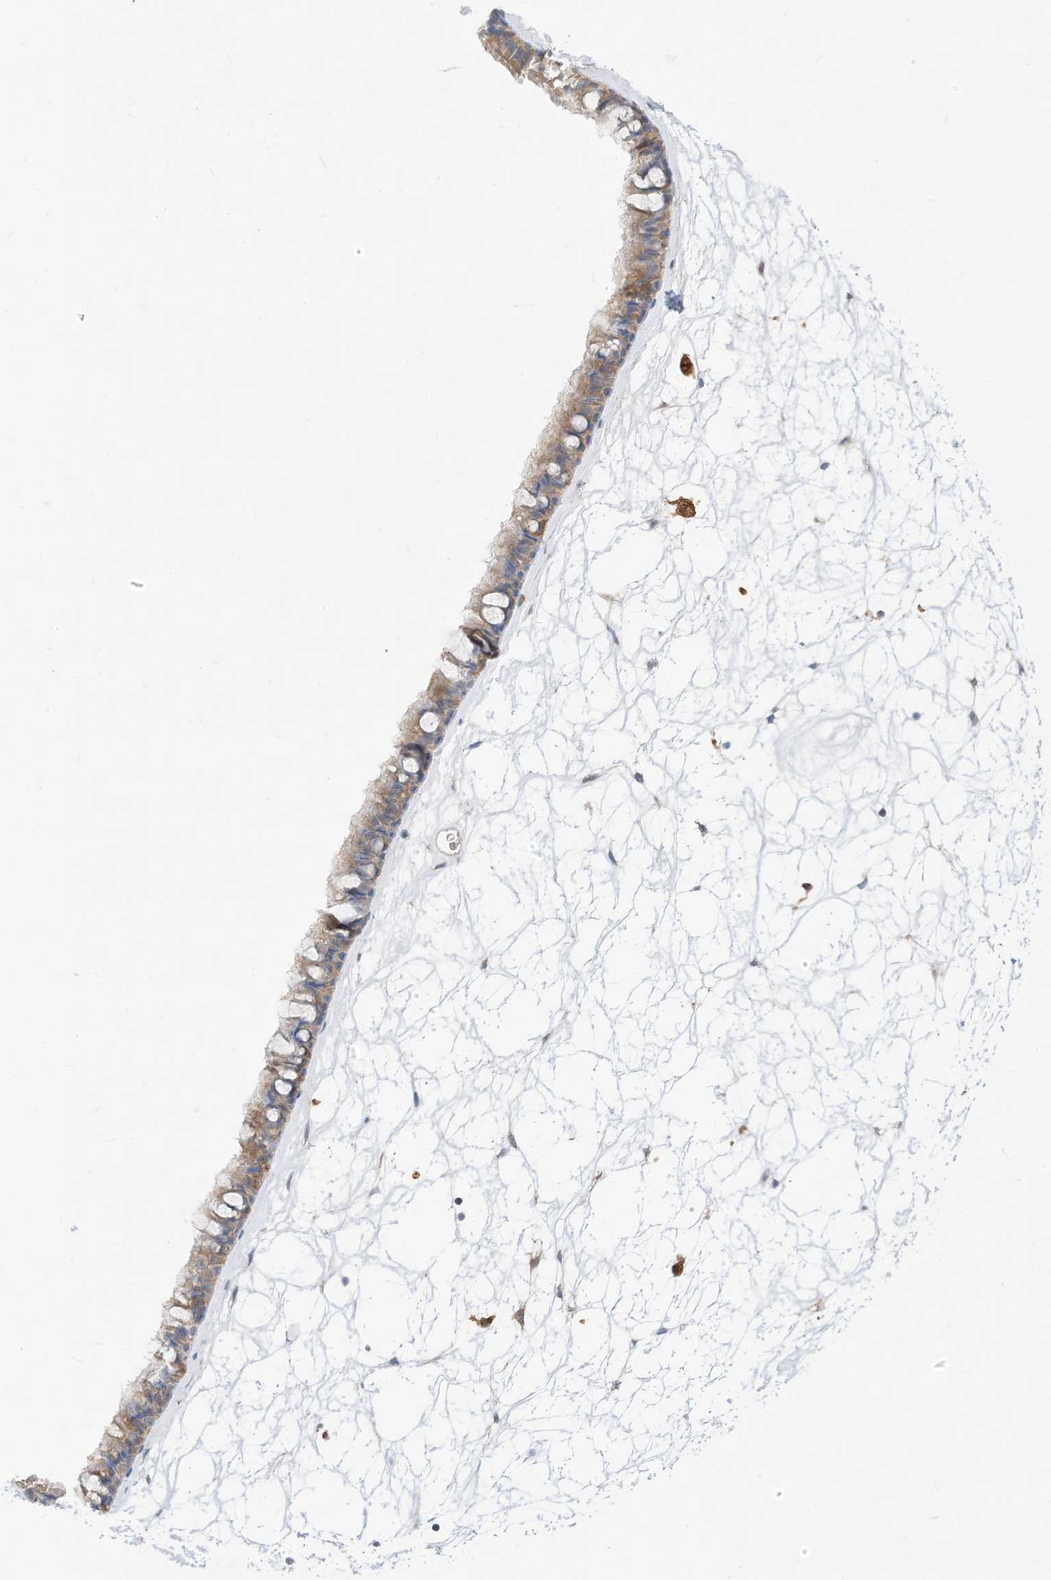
{"staining": {"intensity": "weak", "quantity": ">75%", "location": "cytoplasmic/membranous"}, "tissue": "nasopharynx", "cell_type": "Respiratory epithelial cells", "image_type": "normal", "snomed": [{"axis": "morphology", "description": "Normal tissue, NOS"}, {"axis": "topography", "description": "Nasopharynx"}], "caption": "Nasopharynx stained for a protein (brown) demonstrates weak cytoplasmic/membranous positive expression in approximately >75% of respiratory epithelial cells.", "gene": "NAGK", "patient": {"sex": "male", "age": 64}}